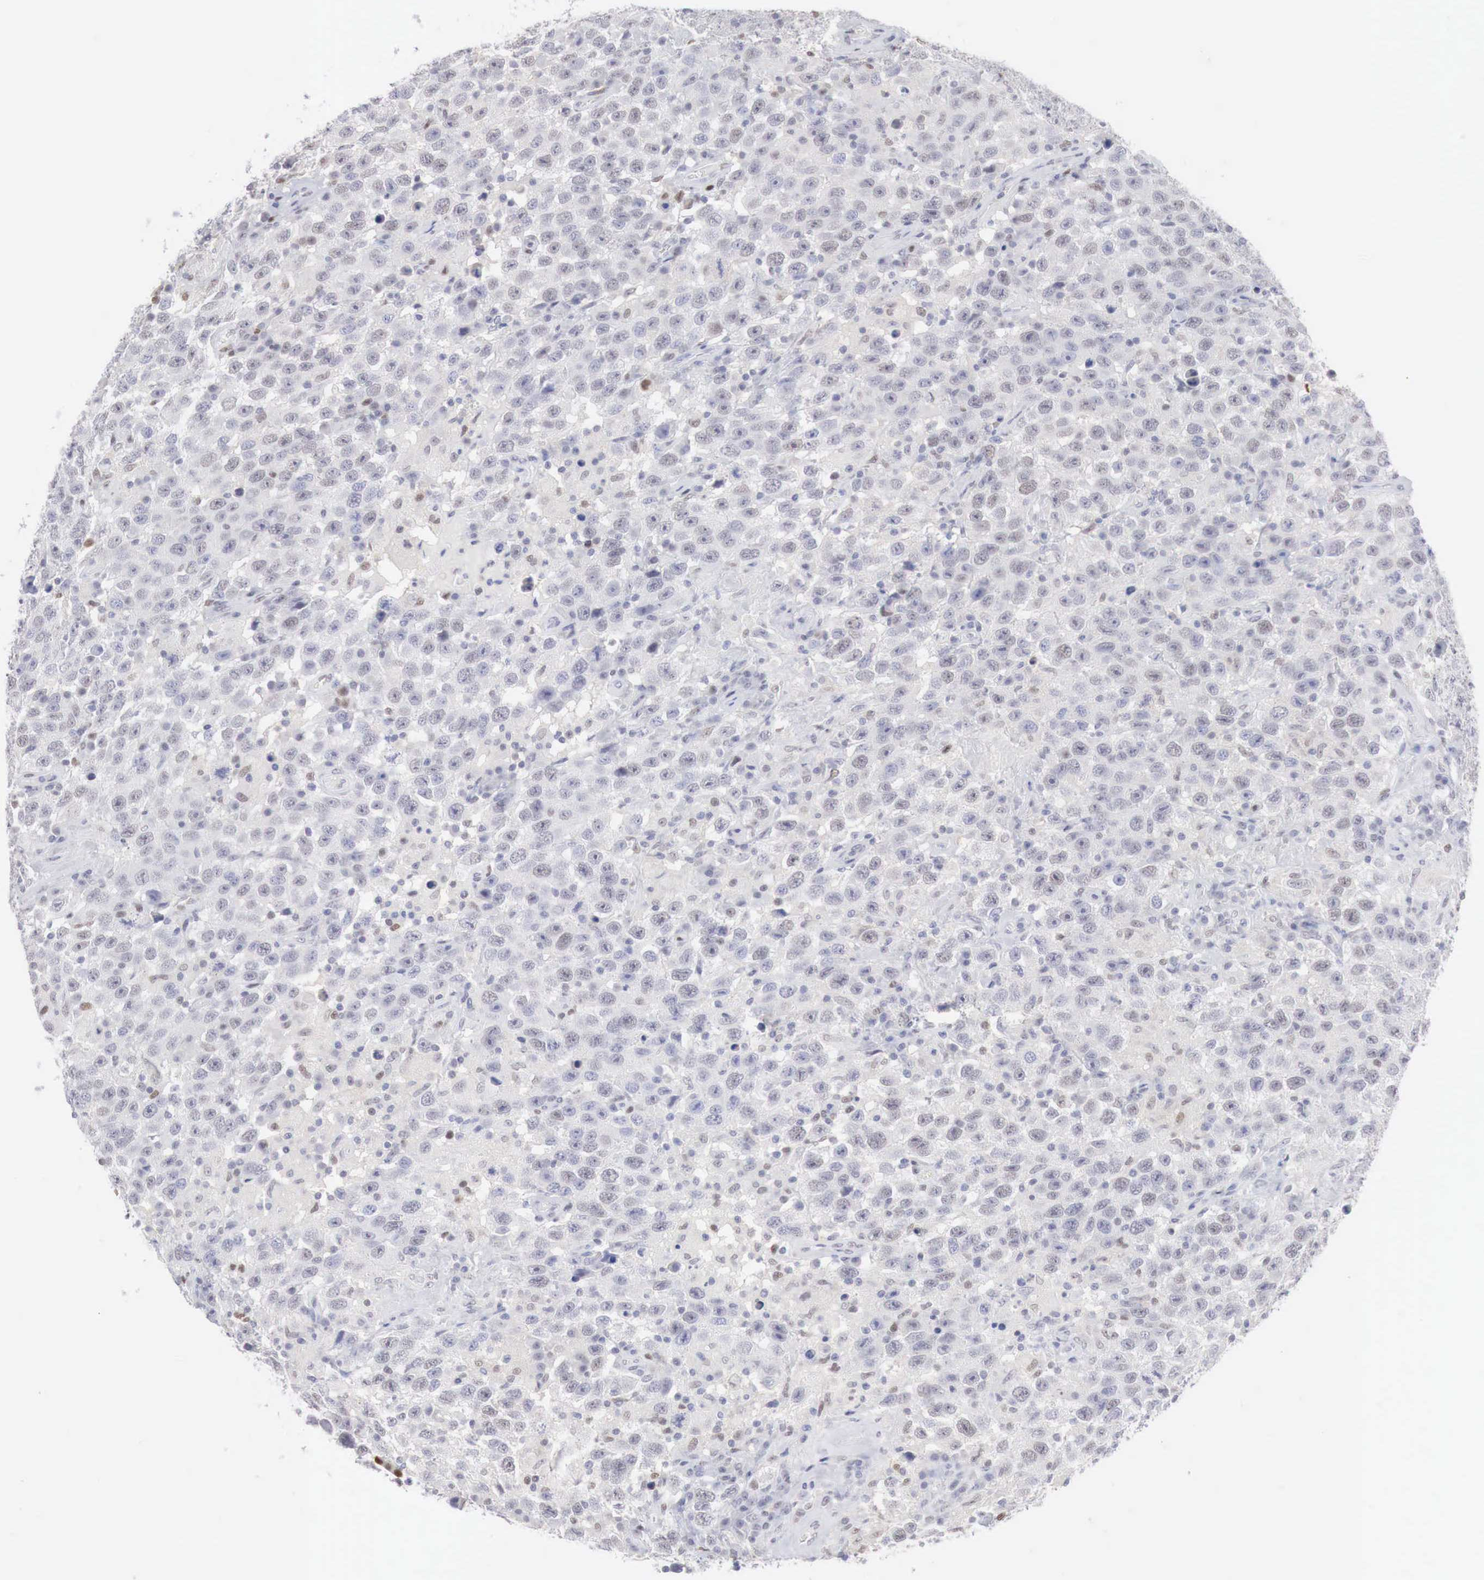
{"staining": {"intensity": "weak", "quantity": "<25%", "location": "nuclear"}, "tissue": "testis cancer", "cell_type": "Tumor cells", "image_type": "cancer", "snomed": [{"axis": "morphology", "description": "Seminoma, NOS"}, {"axis": "topography", "description": "Testis"}], "caption": "A histopathology image of human testis cancer (seminoma) is negative for staining in tumor cells.", "gene": "FOXP2", "patient": {"sex": "male", "age": 41}}